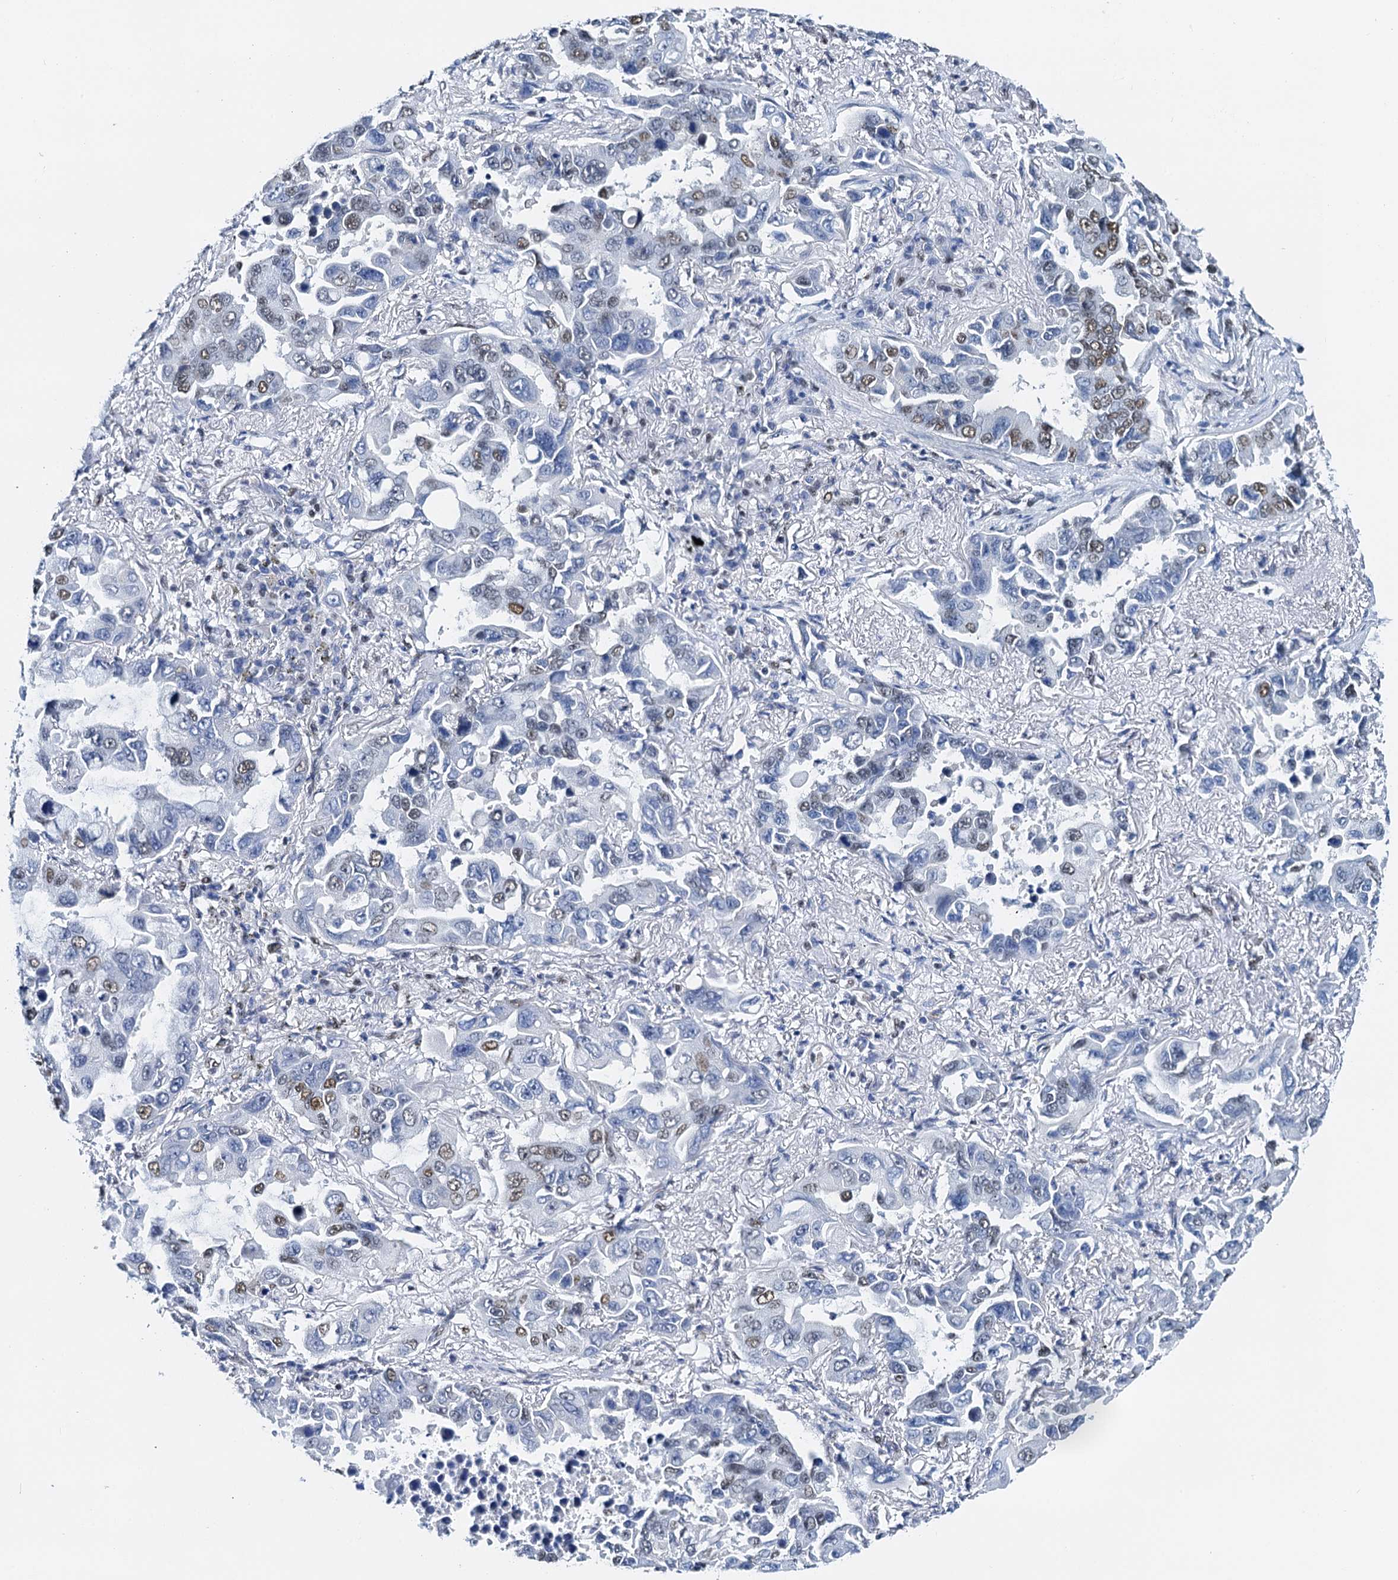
{"staining": {"intensity": "moderate", "quantity": "25%-75%", "location": "nuclear"}, "tissue": "lung cancer", "cell_type": "Tumor cells", "image_type": "cancer", "snomed": [{"axis": "morphology", "description": "Adenocarcinoma, NOS"}, {"axis": "topography", "description": "Lung"}], "caption": "A brown stain shows moderate nuclear positivity of a protein in lung adenocarcinoma tumor cells.", "gene": "SLTM", "patient": {"sex": "male", "age": 64}}